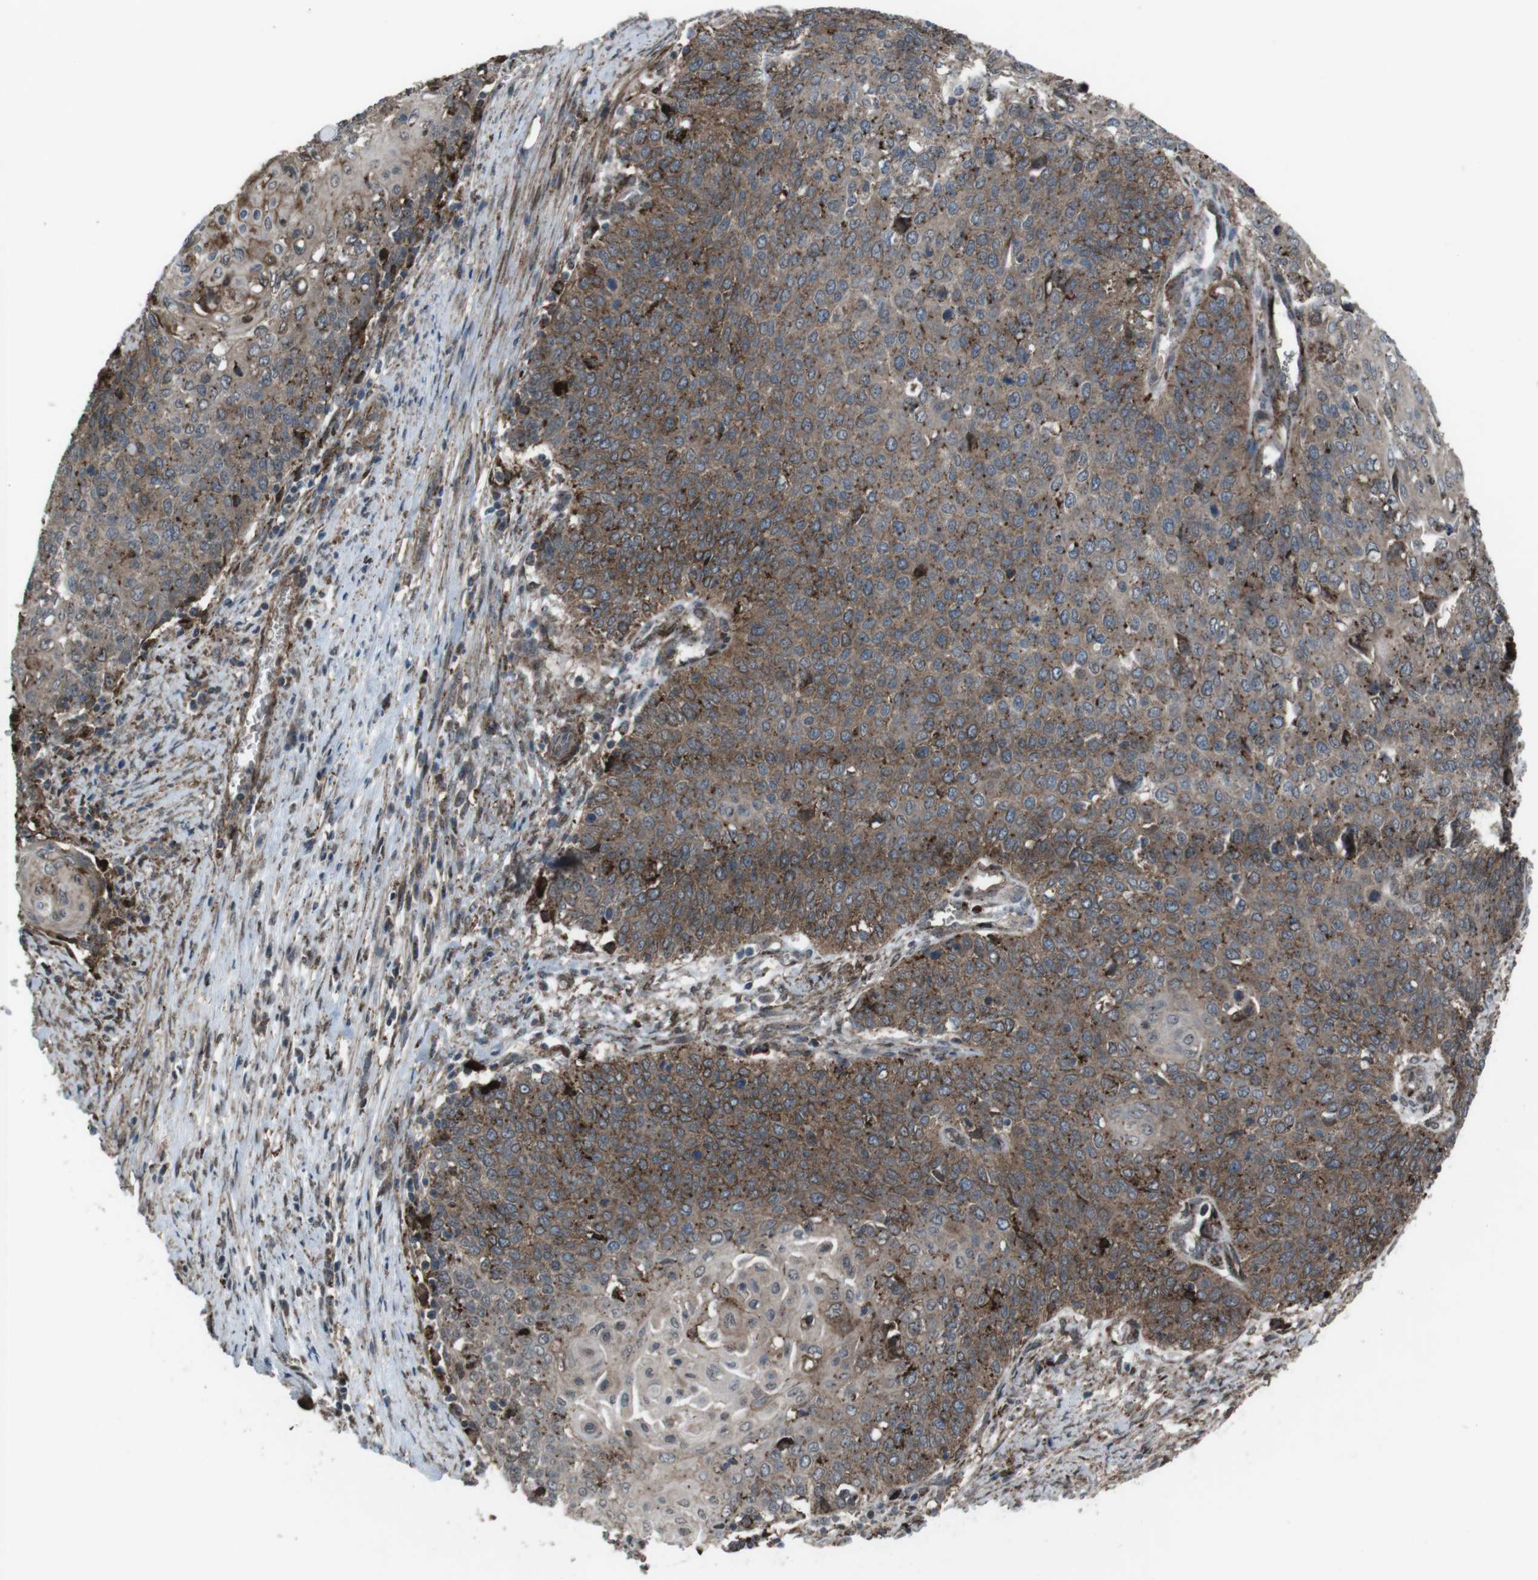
{"staining": {"intensity": "moderate", "quantity": ">75%", "location": "cytoplasmic/membranous"}, "tissue": "cervical cancer", "cell_type": "Tumor cells", "image_type": "cancer", "snomed": [{"axis": "morphology", "description": "Squamous cell carcinoma, NOS"}, {"axis": "topography", "description": "Cervix"}], "caption": "A brown stain labels moderate cytoplasmic/membranous positivity of a protein in human cervical cancer tumor cells.", "gene": "GDF10", "patient": {"sex": "female", "age": 39}}